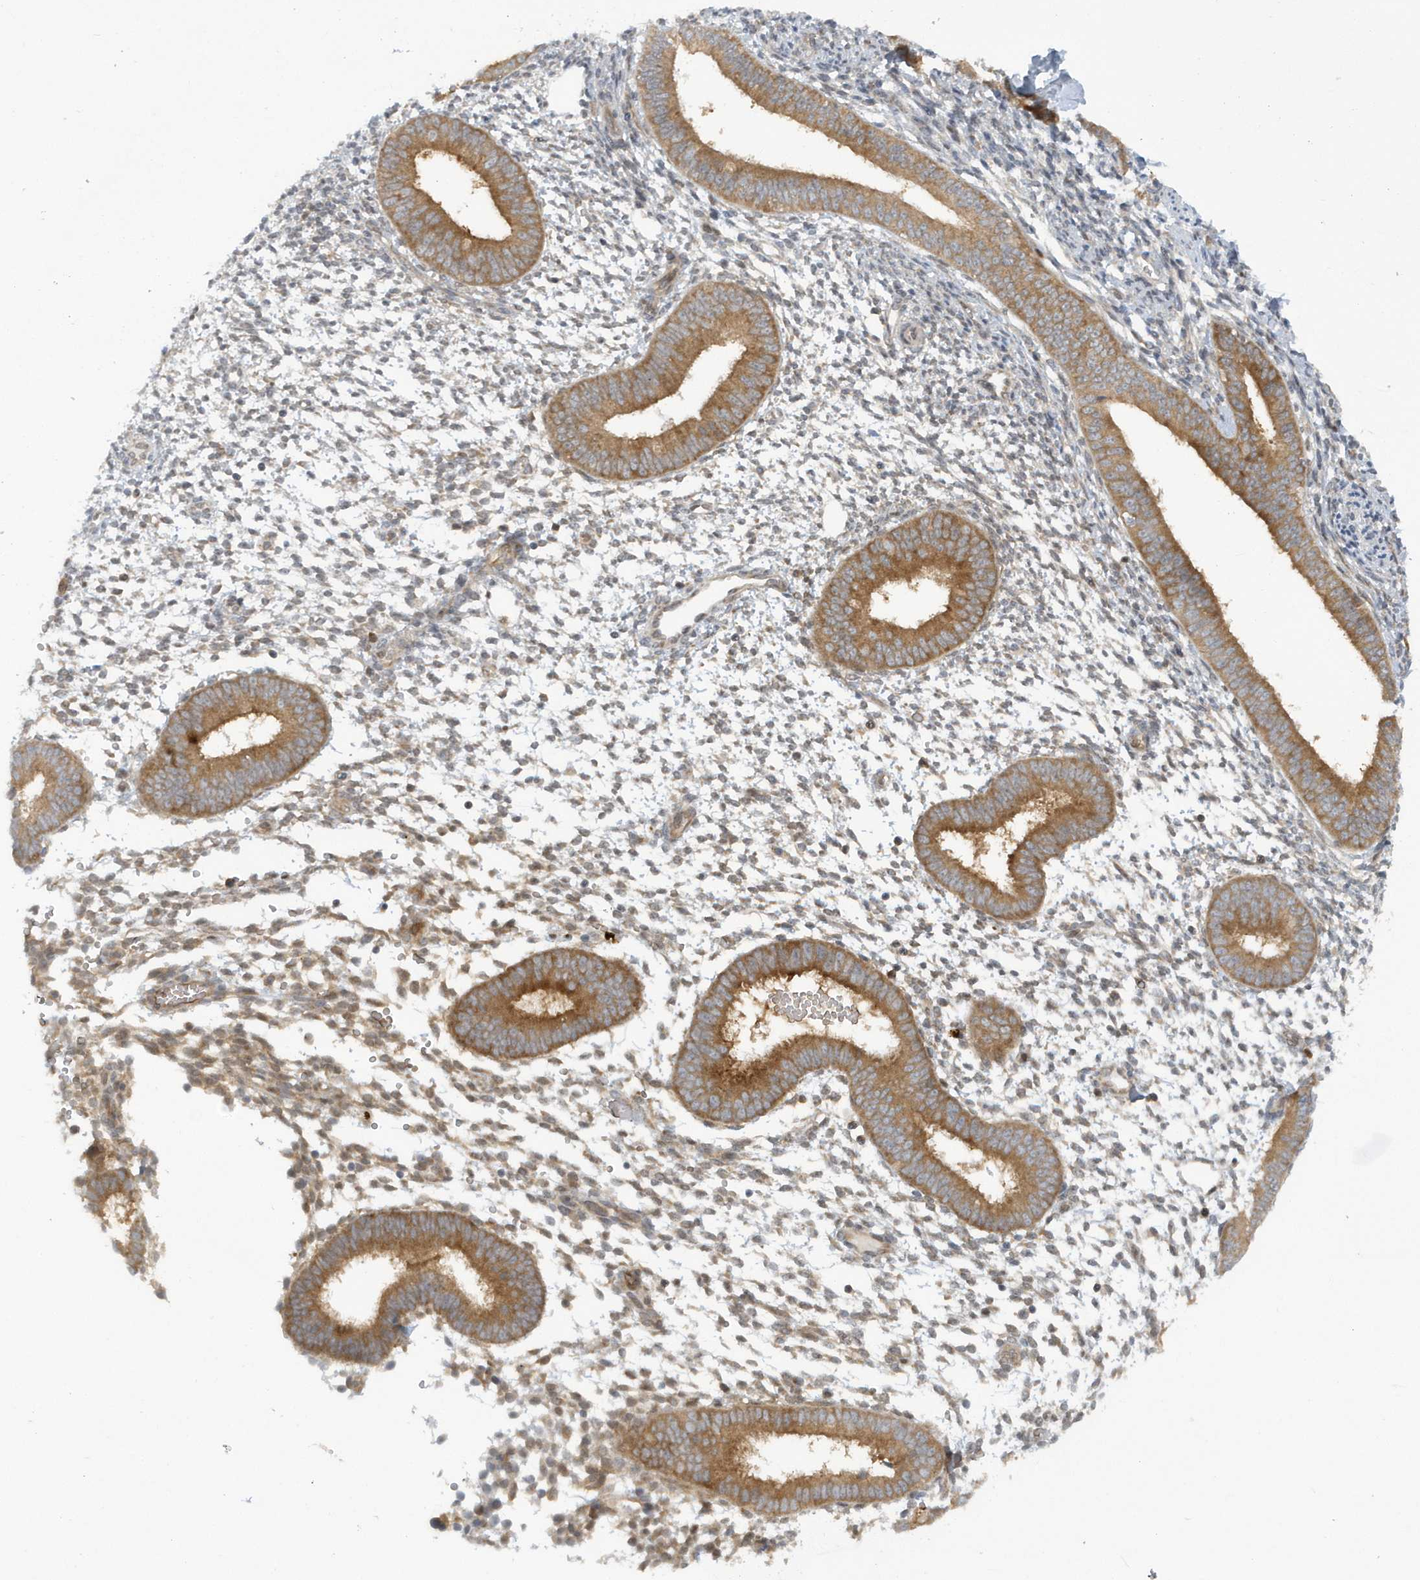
{"staining": {"intensity": "weak", "quantity": "<25%", "location": "cytoplasmic/membranous"}, "tissue": "endometrium", "cell_type": "Cells in endometrial stroma", "image_type": "normal", "snomed": [{"axis": "morphology", "description": "Normal tissue, NOS"}, {"axis": "topography", "description": "Uterus"}, {"axis": "topography", "description": "Endometrium"}], "caption": "DAB immunohistochemical staining of unremarkable endometrium displays no significant expression in cells in endometrial stroma. (DAB (3,3'-diaminobenzidine) immunohistochemistry visualized using brightfield microscopy, high magnification).", "gene": "ATG4A", "patient": {"sex": "female", "age": 48}}